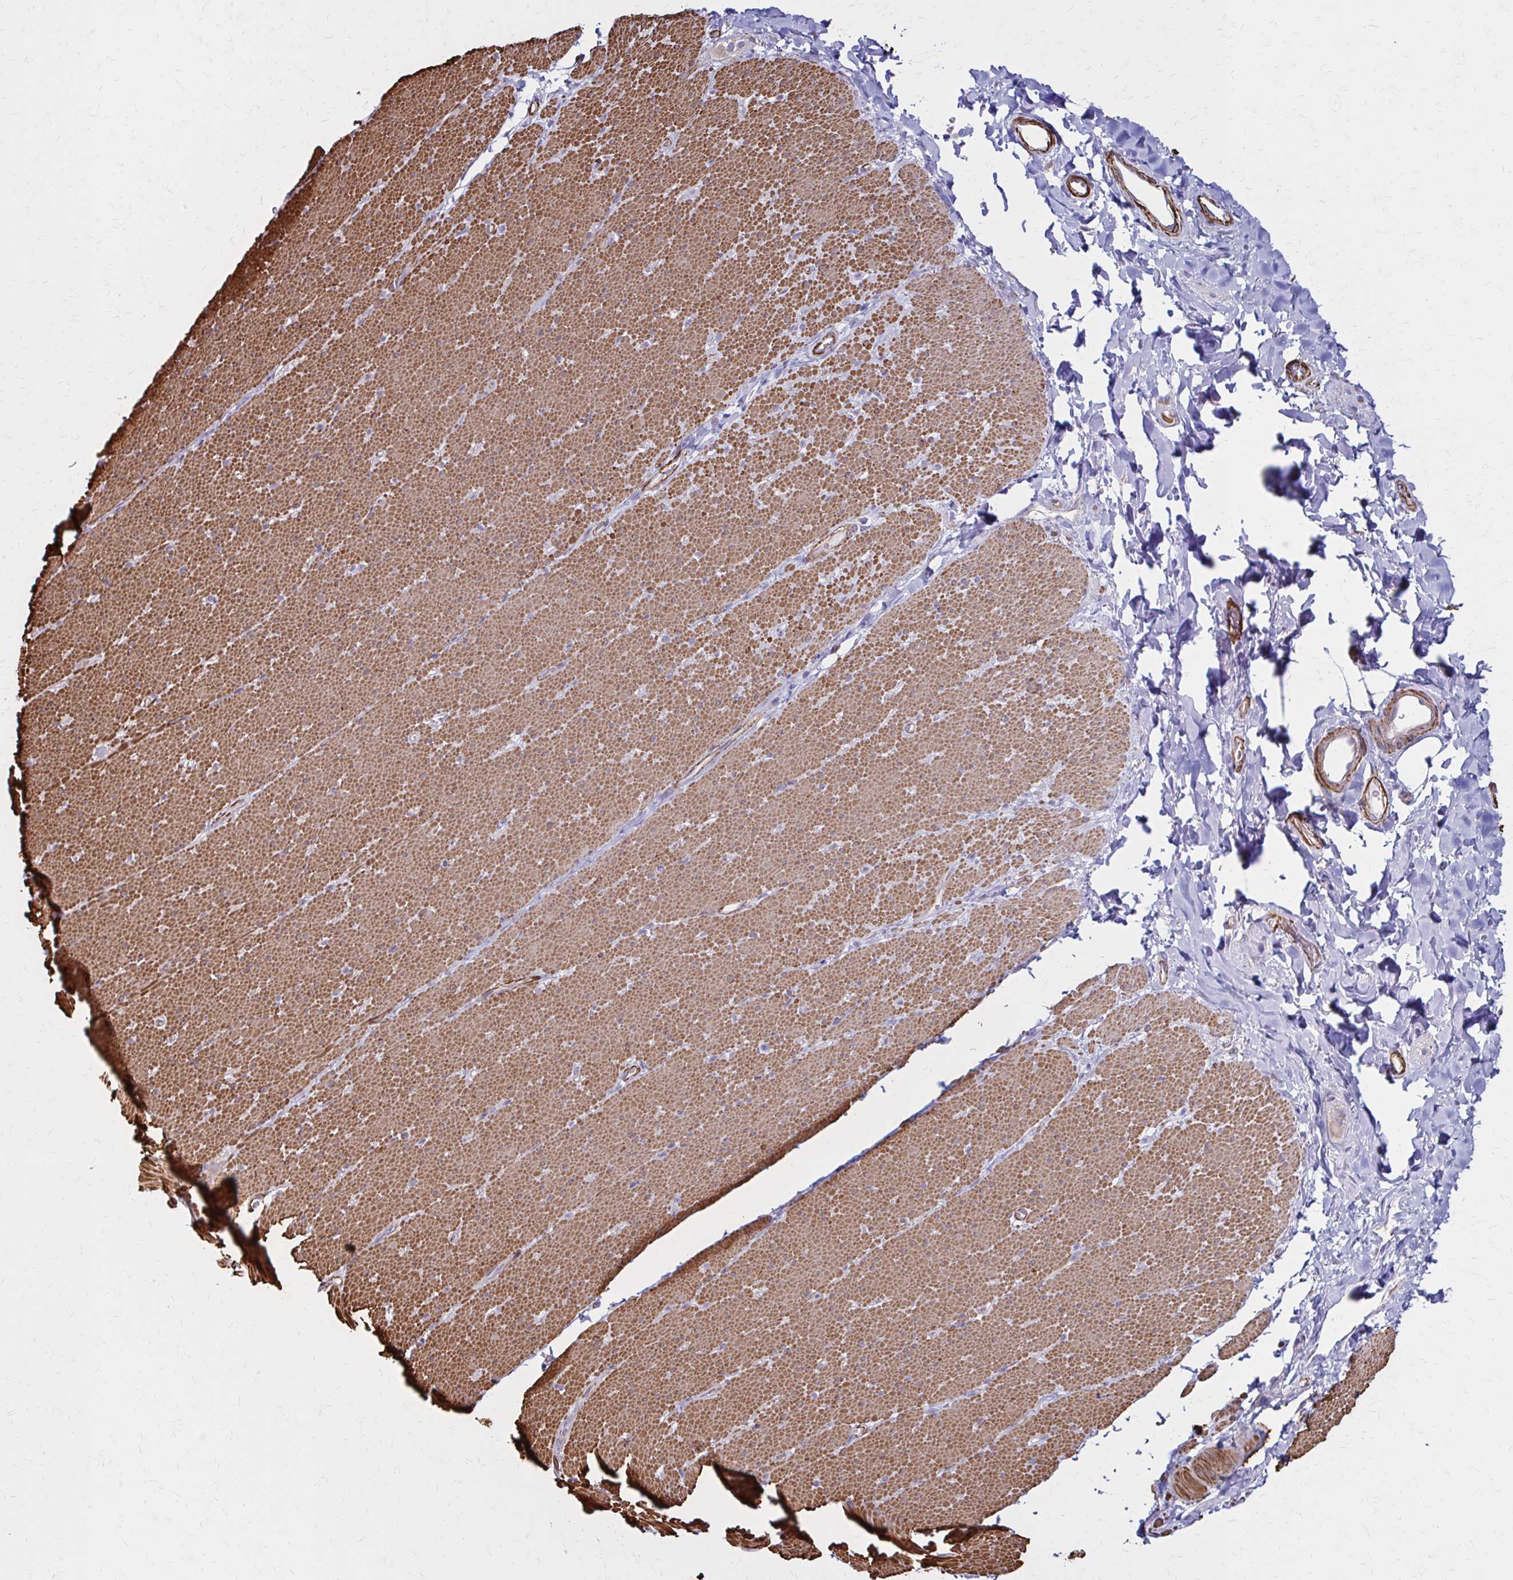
{"staining": {"intensity": "moderate", "quantity": ">75%", "location": "cytoplasmic/membranous"}, "tissue": "smooth muscle", "cell_type": "Smooth muscle cells", "image_type": "normal", "snomed": [{"axis": "morphology", "description": "Normal tissue, NOS"}, {"axis": "topography", "description": "Smooth muscle"}, {"axis": "topography", "description": "Rectum"}], "caption": "Immunohistochemical staining of unremarkable human smooth muscle reveals moderate cytoplasmic/membranous protein expression in about >75% of smooth muscle cells.", "gene": "TIMMDC1", "patient": {"sex": "male", "age": 53}}